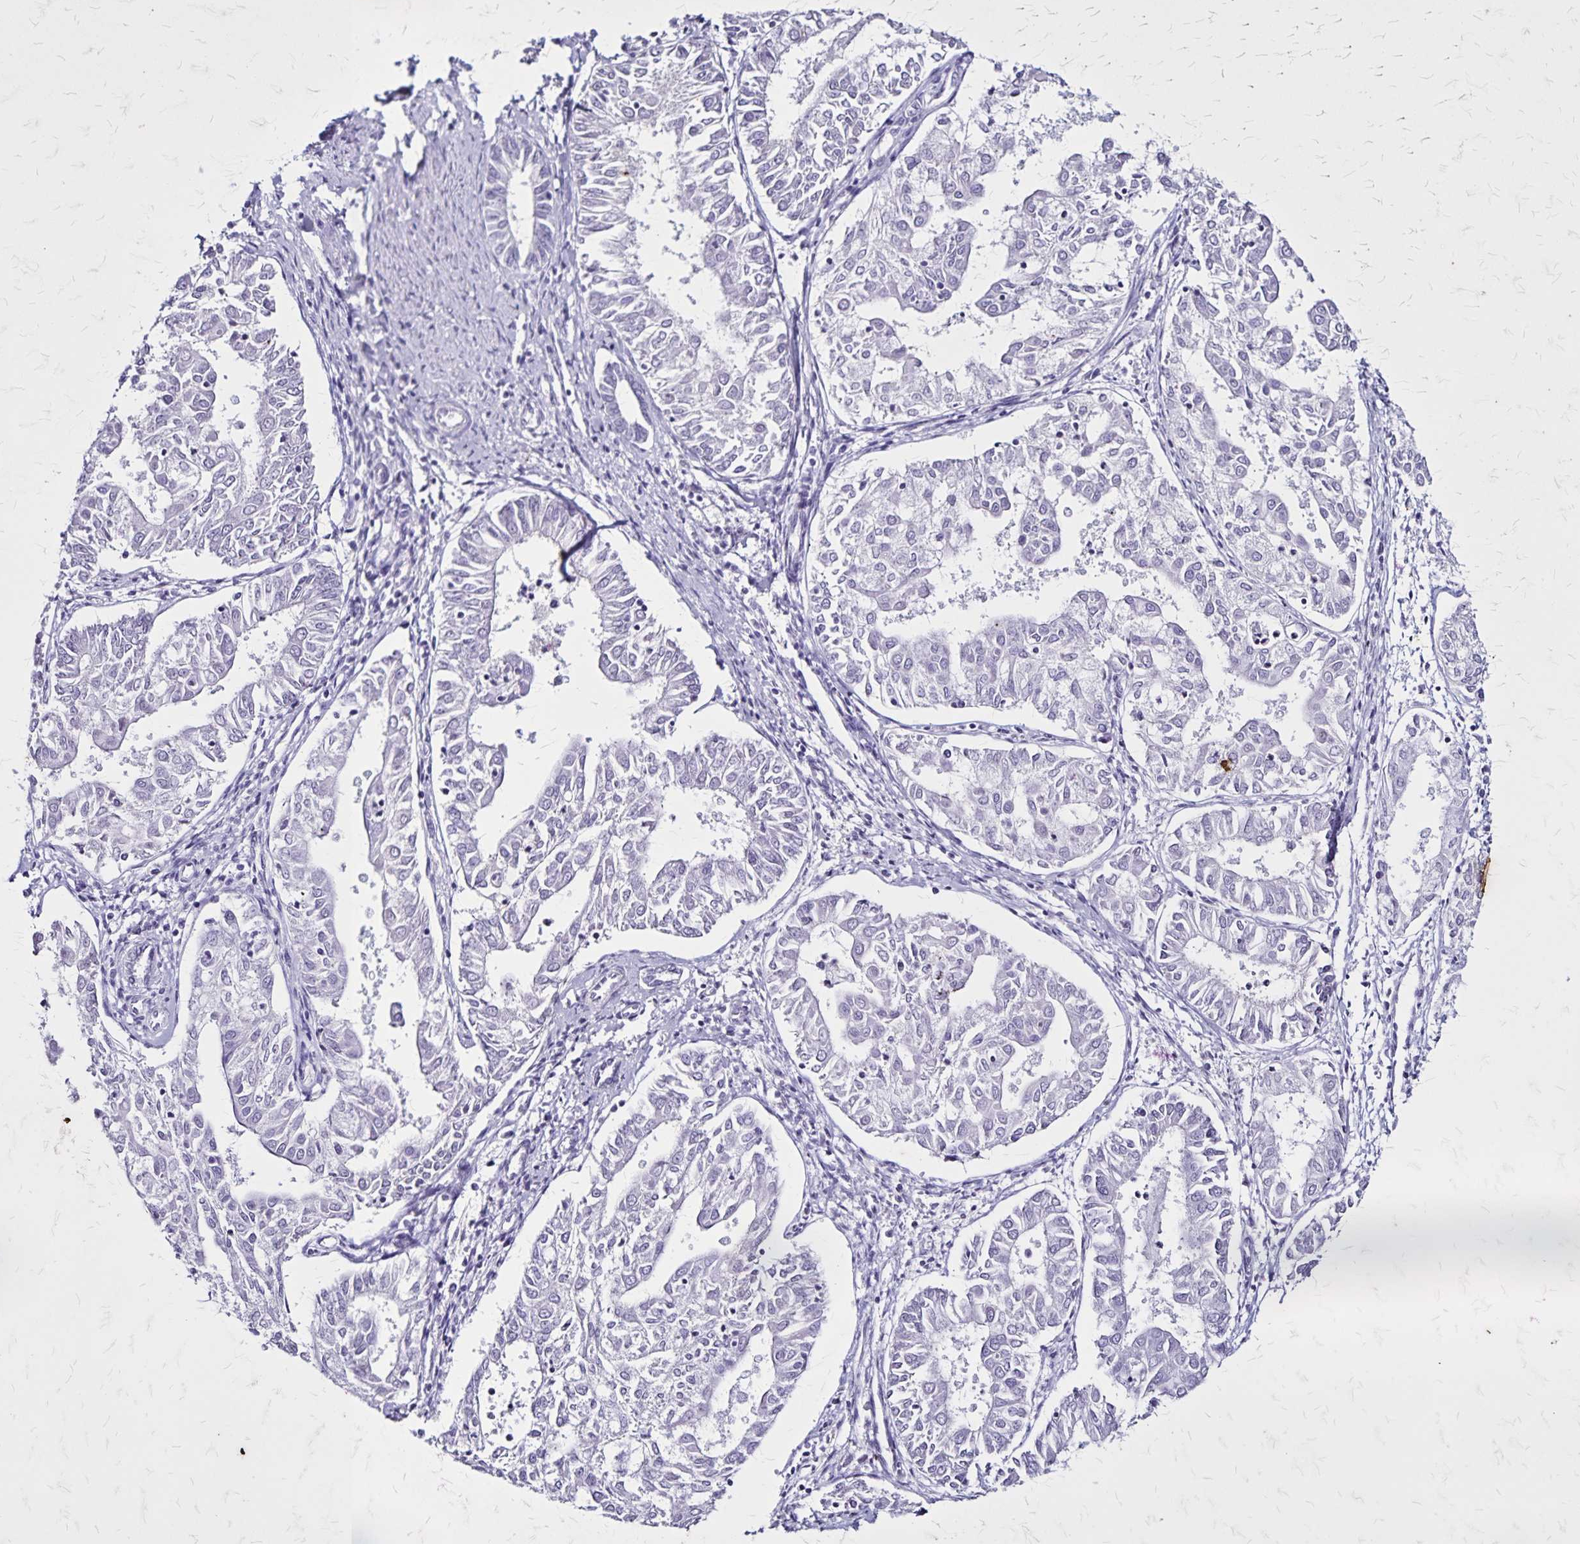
{"staining": {"intensity": "negative", "quantity": "none", "location": "none"}, "tissue": "endometrial cancer", "cell_type": "Tumor cells", "image_type": "cancer", "snomed": [{"axis": "morphology", "description": "Adenocarcinoma, NOS"}, {"axis": "topography", "description": "Endometrium"}], "caption": "An image of human endometrial cancer (adenocarcinoma) is negative for staining in tumor cells.", "gene": "KRT2", "patient": {"sex": "female", "age": 68}}